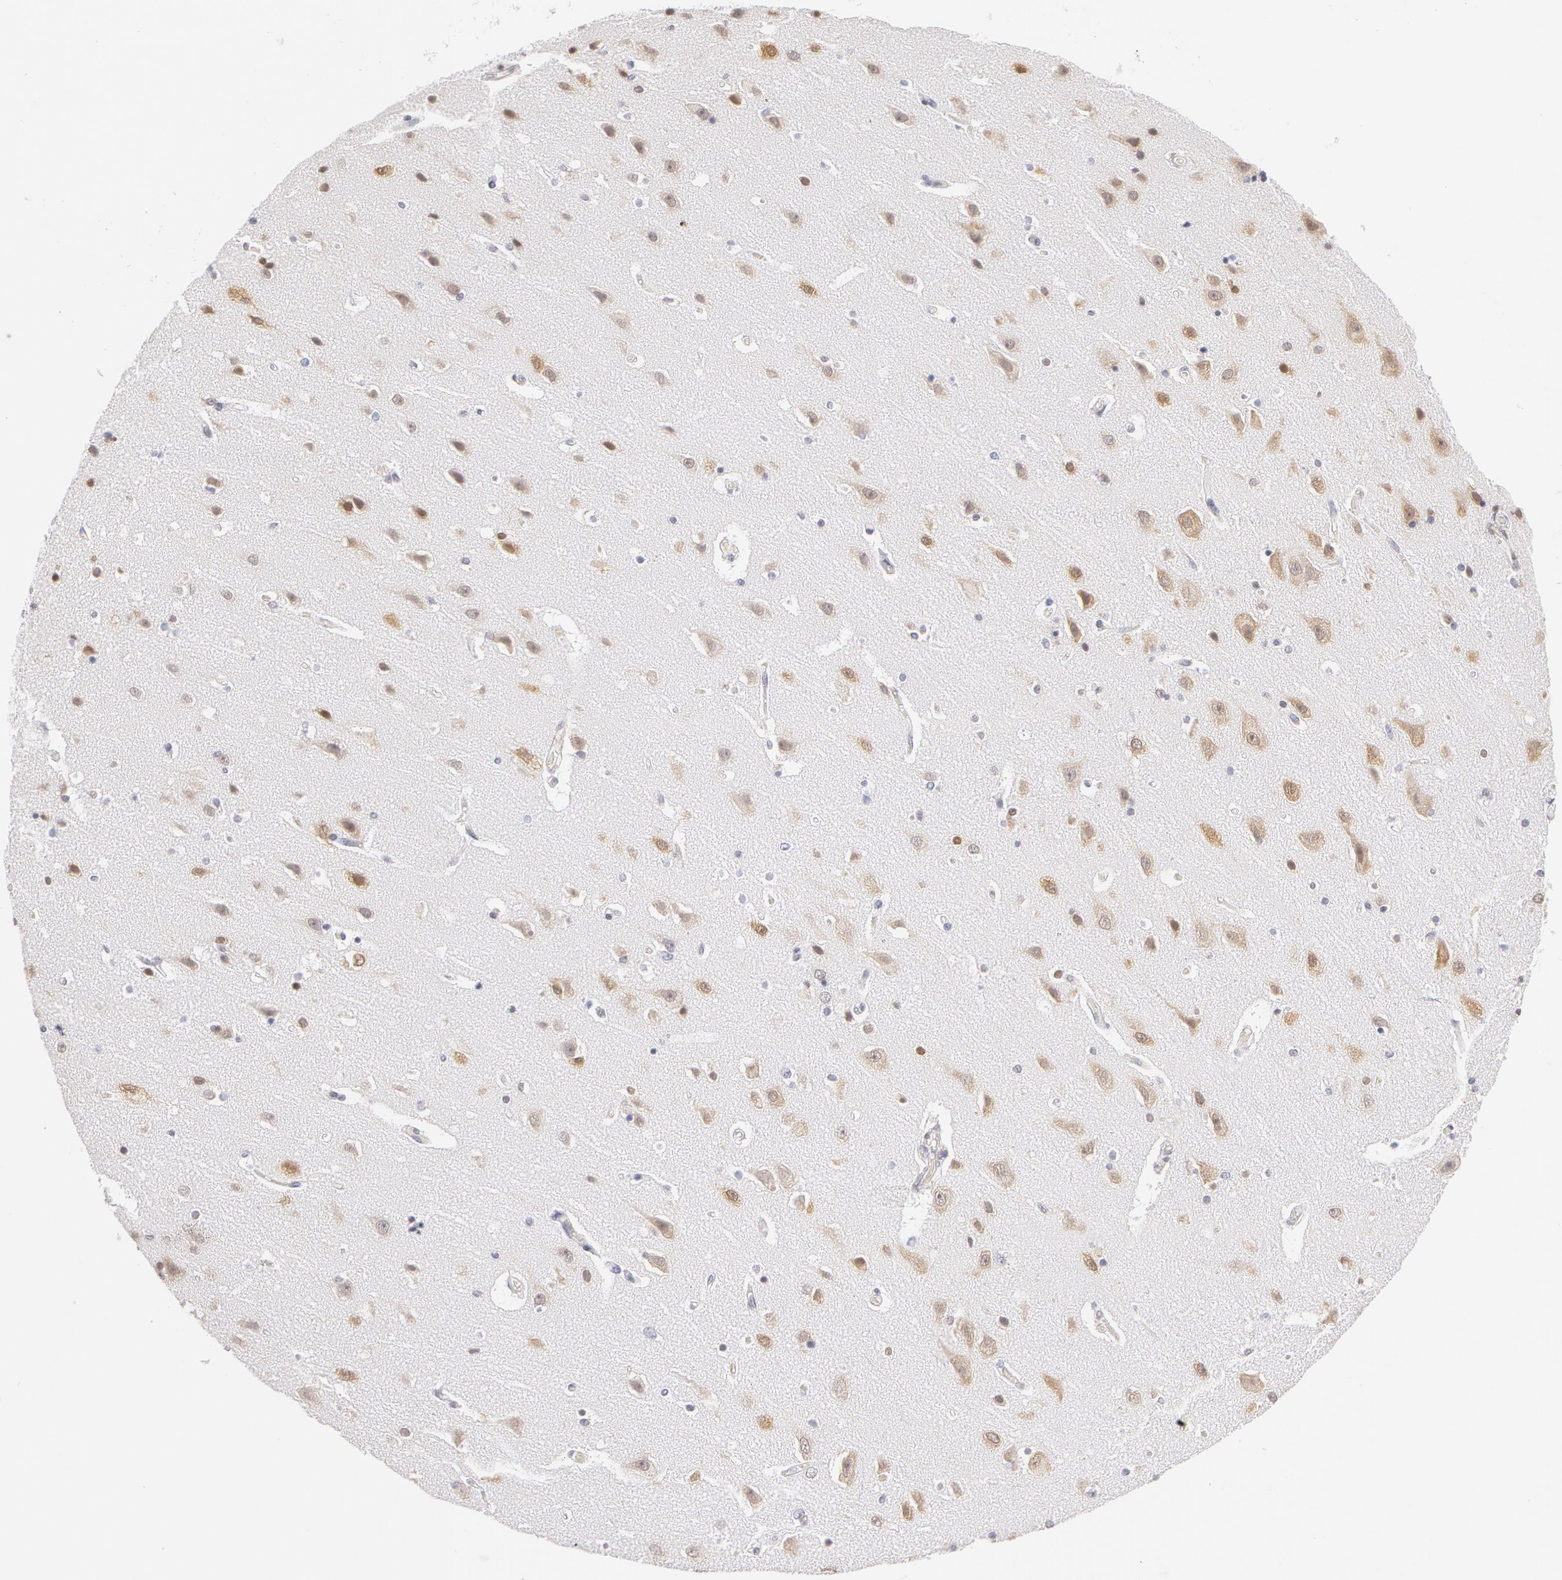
{"staining": {"intensity": "weak", "quantity": "<25%", "location": "nuclear"}, "tissue": "caudate", "cell_type": "Glial cells", "image_type": "normal", "snomed": [{"axis": "morphology", "description": "Normal tissue, NOS"}, {"axis": "topography", "description": "Lateral ventricle wall"}], "caption": "An immunohistochemistry (IHC) photomicrograph of normal caudate is shown. There is no staining in glial cells of caudate. The staining was performed using DAB to visualize the protein expression in brown, while the nuclei were stained in blue with hematoxylin (Magnification: 20x).", "gene": "DDX3X", "patient": {"sex": "female", "age": 54}}